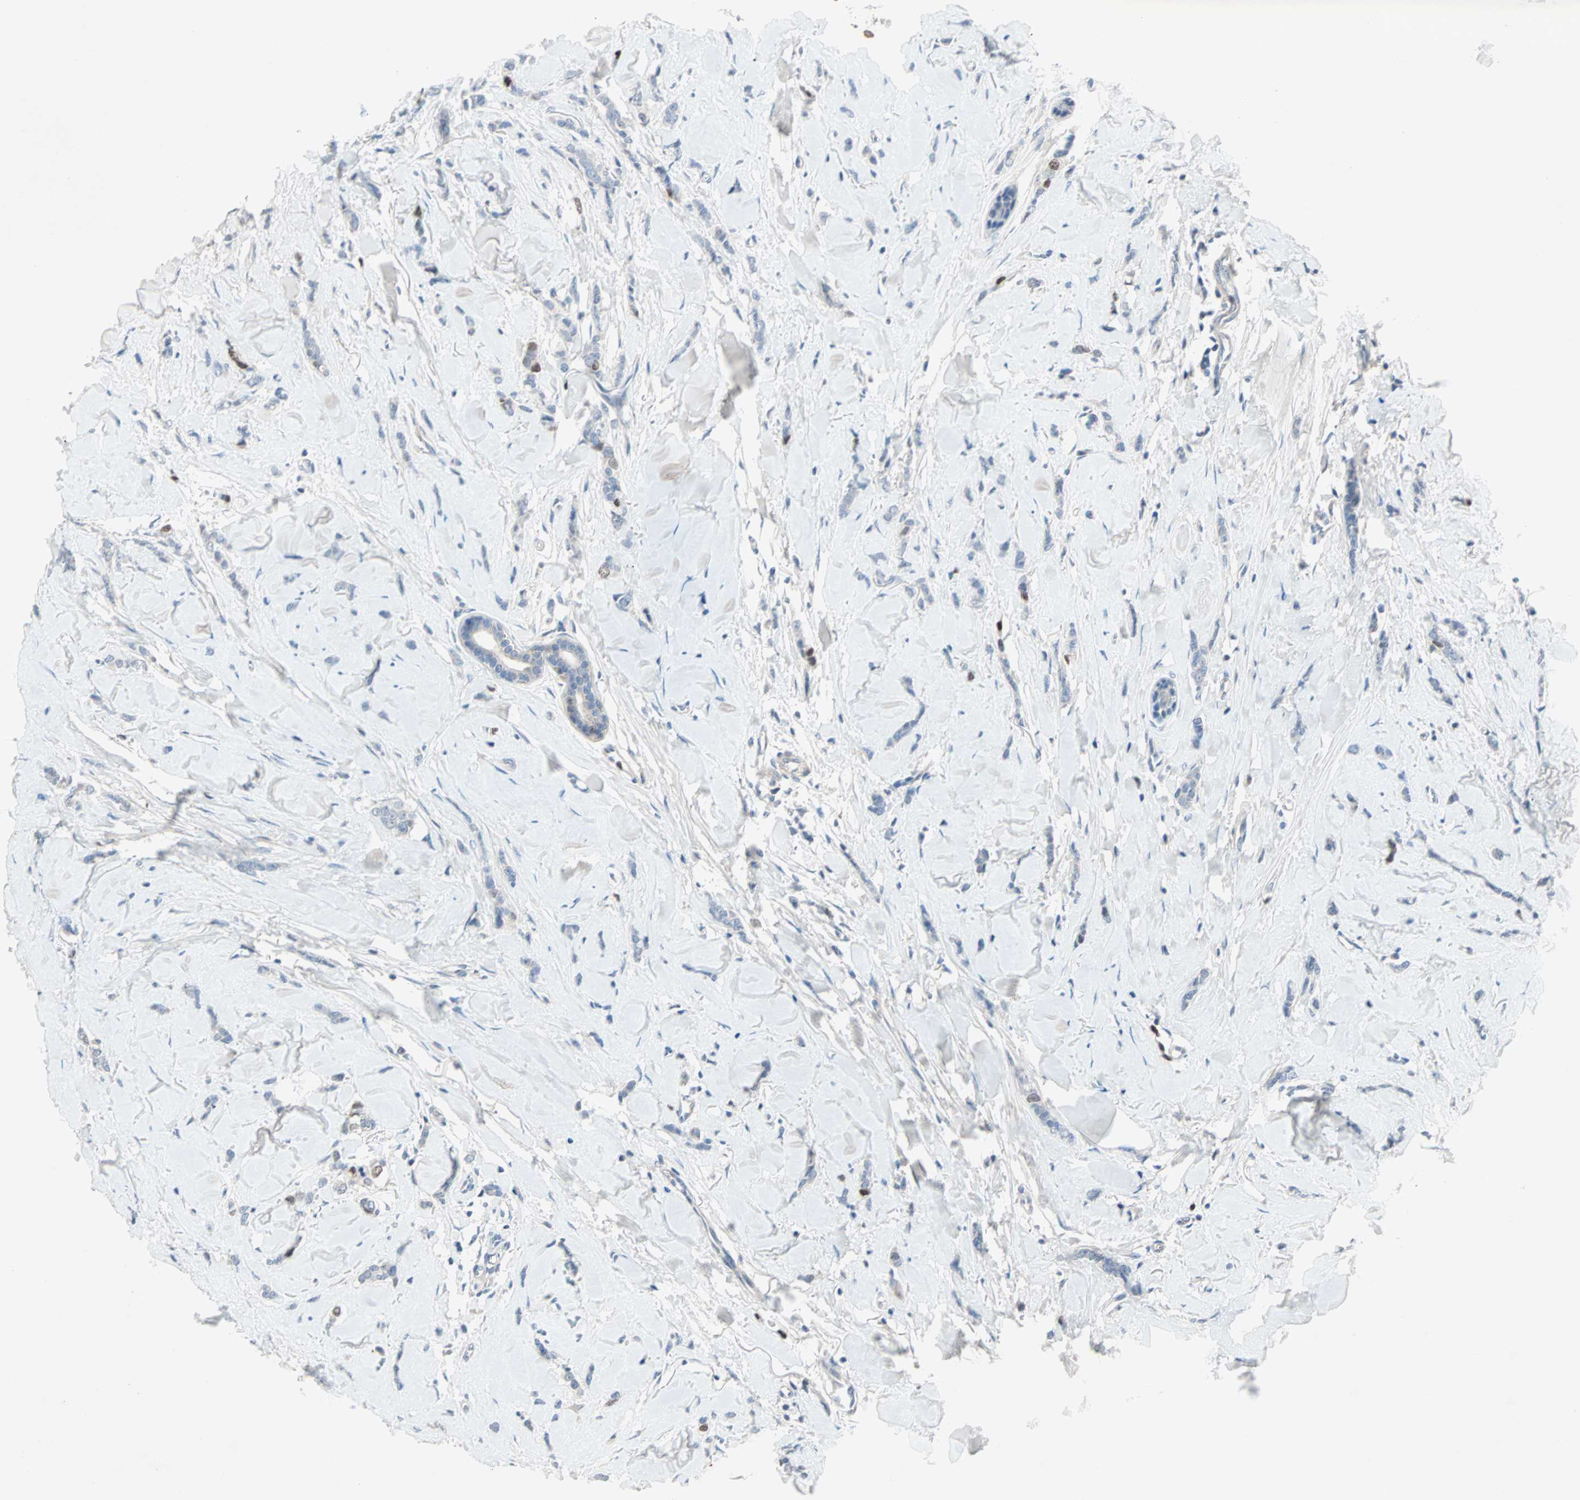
{"staining": {"intensity": "moderate", "quantity": "<25%", "location": "nuclear"}, "tissue": "breast cancer", "cell_type": "Tumor cells", "image_type": "cancer", "snomed": [{"axis": "morphology", "description": "Lobular carcinoma"}, {"axis": "topography", "description": "Skin"}, {"axis": "topography", "description": "Breast"}], "caption": "This is a micrograph of IHC staining of breast cancer (lobular carcinoma), which shows moderate expression in the nuclear of tumor cells.", "gene": "CCNE2", "patient": {"sex": "female", "age": 46}}